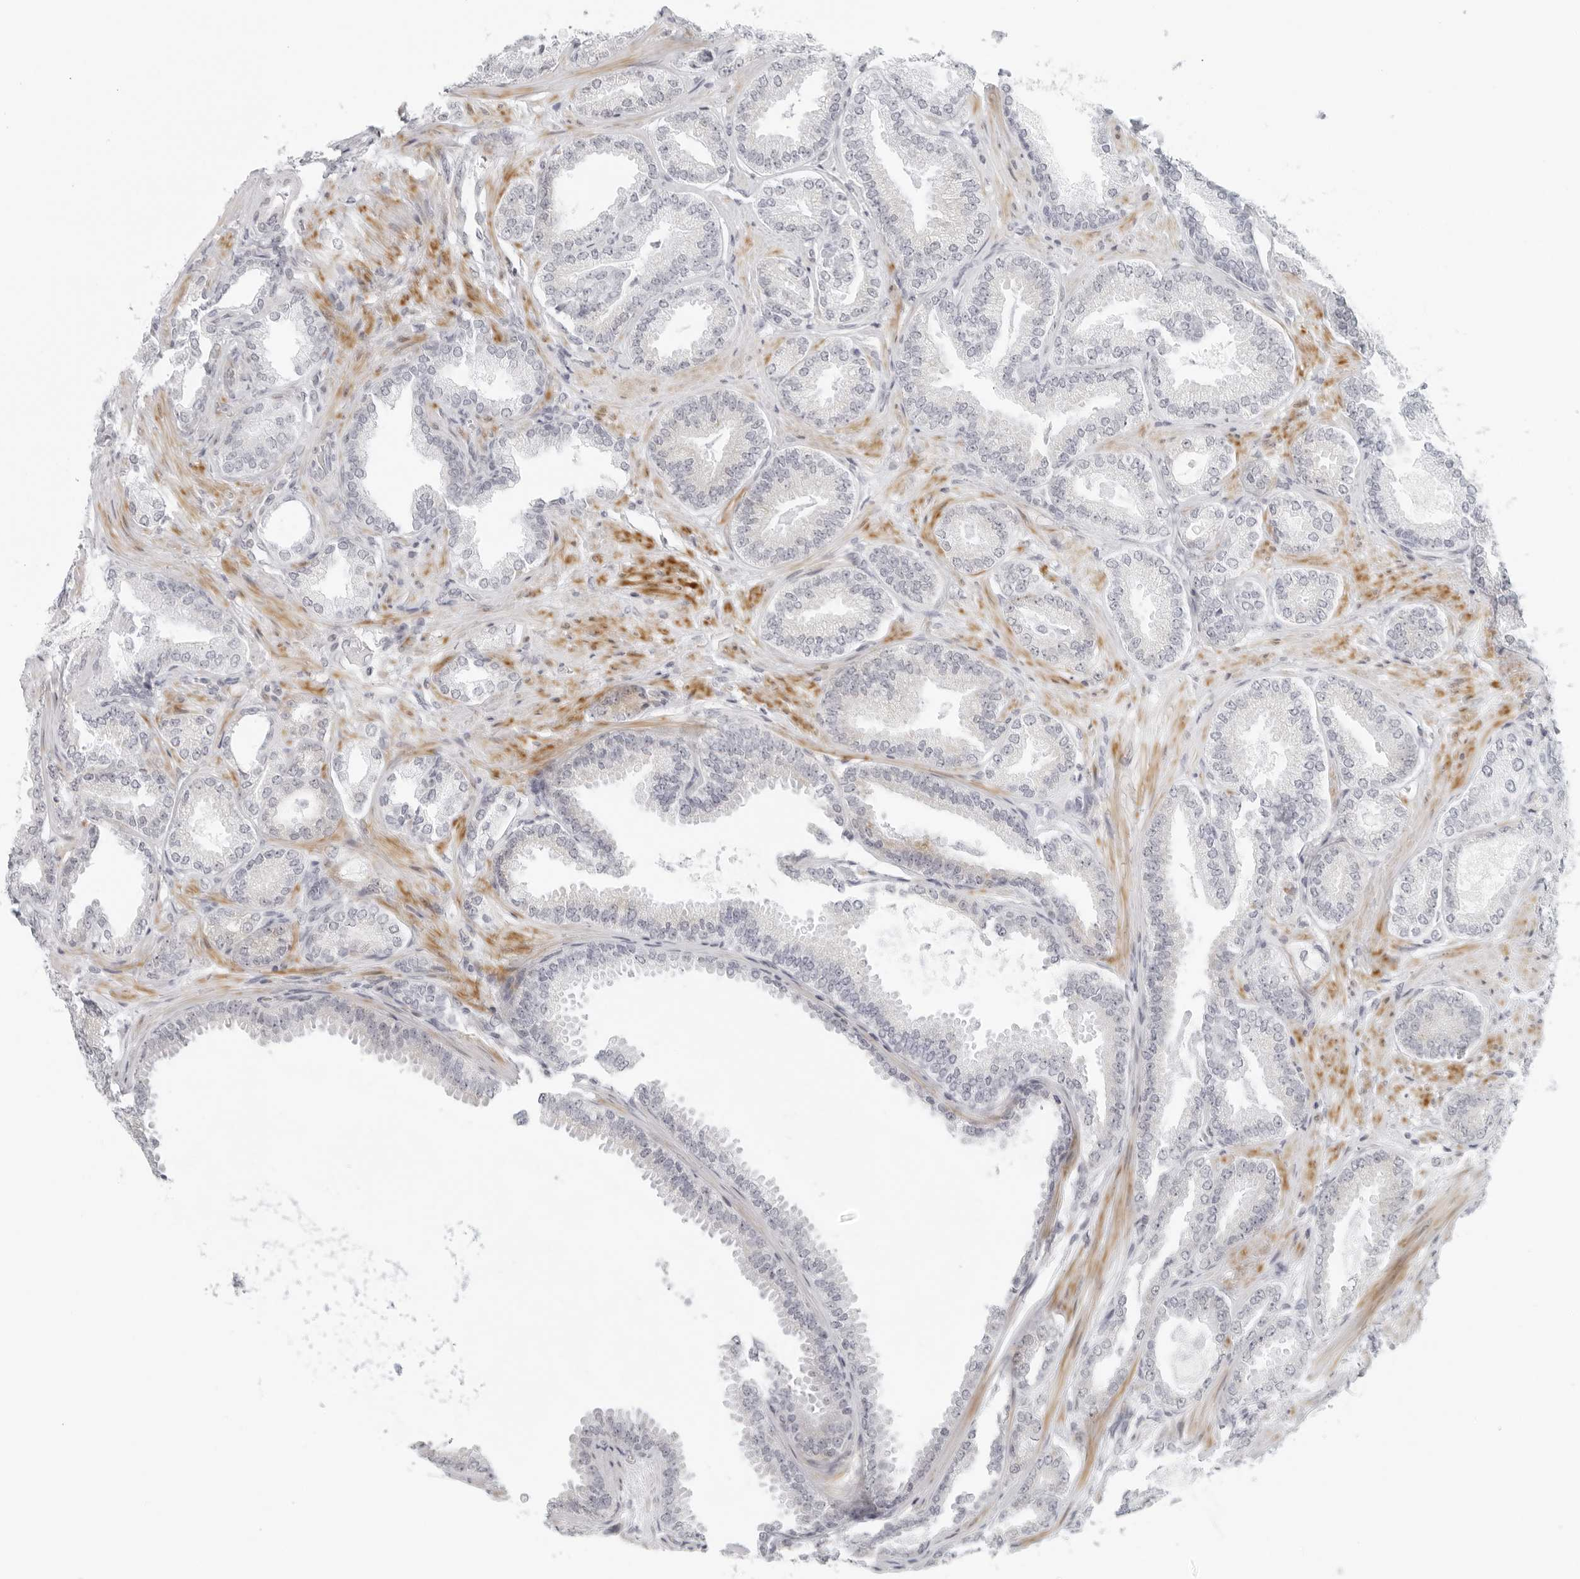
{"staining": {"intensity": "weak", "quantity": "<25%", "location": "cytoplasmic/membranous"}, "tissue": "prostate cancer", "cell_type": "Tumor cells", "image_type": "cancer", "snomed": [{"axis": "morphology", "description": "Adenocarcinoma, Low grade"}, {"axis": "topography", "description": "Prostate"}], "caption": "Protein analysis of prostate adenocarcinoma (low-grade) reveals no significant expression in tumor cells.", "gene": "RPS6KC1", "patient": {"sex": "male", "age": 71}}